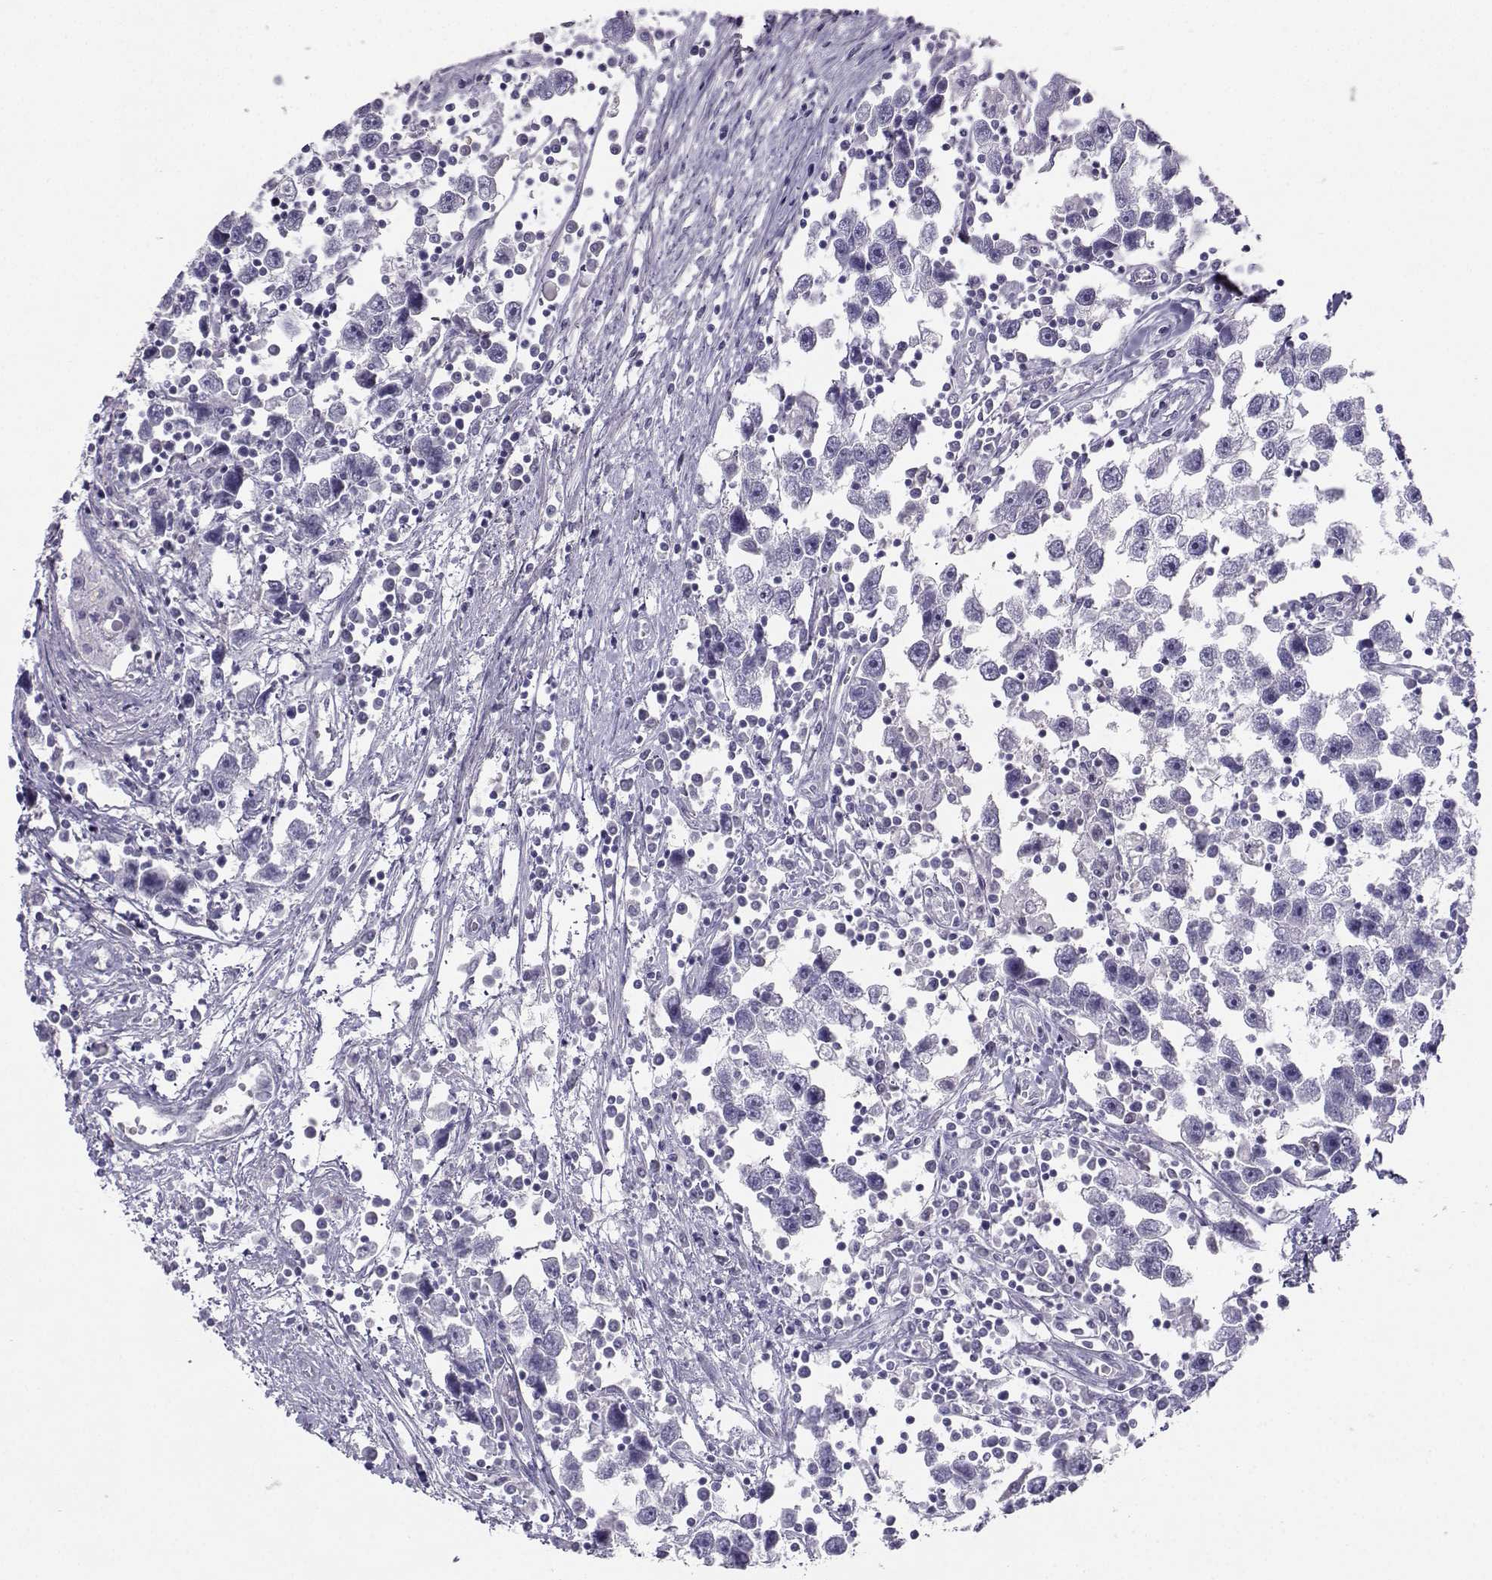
{"staining": {"intensity": "negative", "quantity": "none", "location": "none"}, "tissue": "testis cancer", "cell_type": "Tumor cells", "image_type": "cancer", "snomed": [{"axis": "morphology", "description": "Seminoma, NOS"}, {"axis": "topography", "description": "Testis"}], "caption": "This micrograph is of testis cancer (seminoma) stained with immunohistochemistry to label a protein in brown with the nuclei are counter-stained blue. There is no positivity in tumor cells.", "gene": "PGK1", "patient": {"sex": "male", "age": 30}}